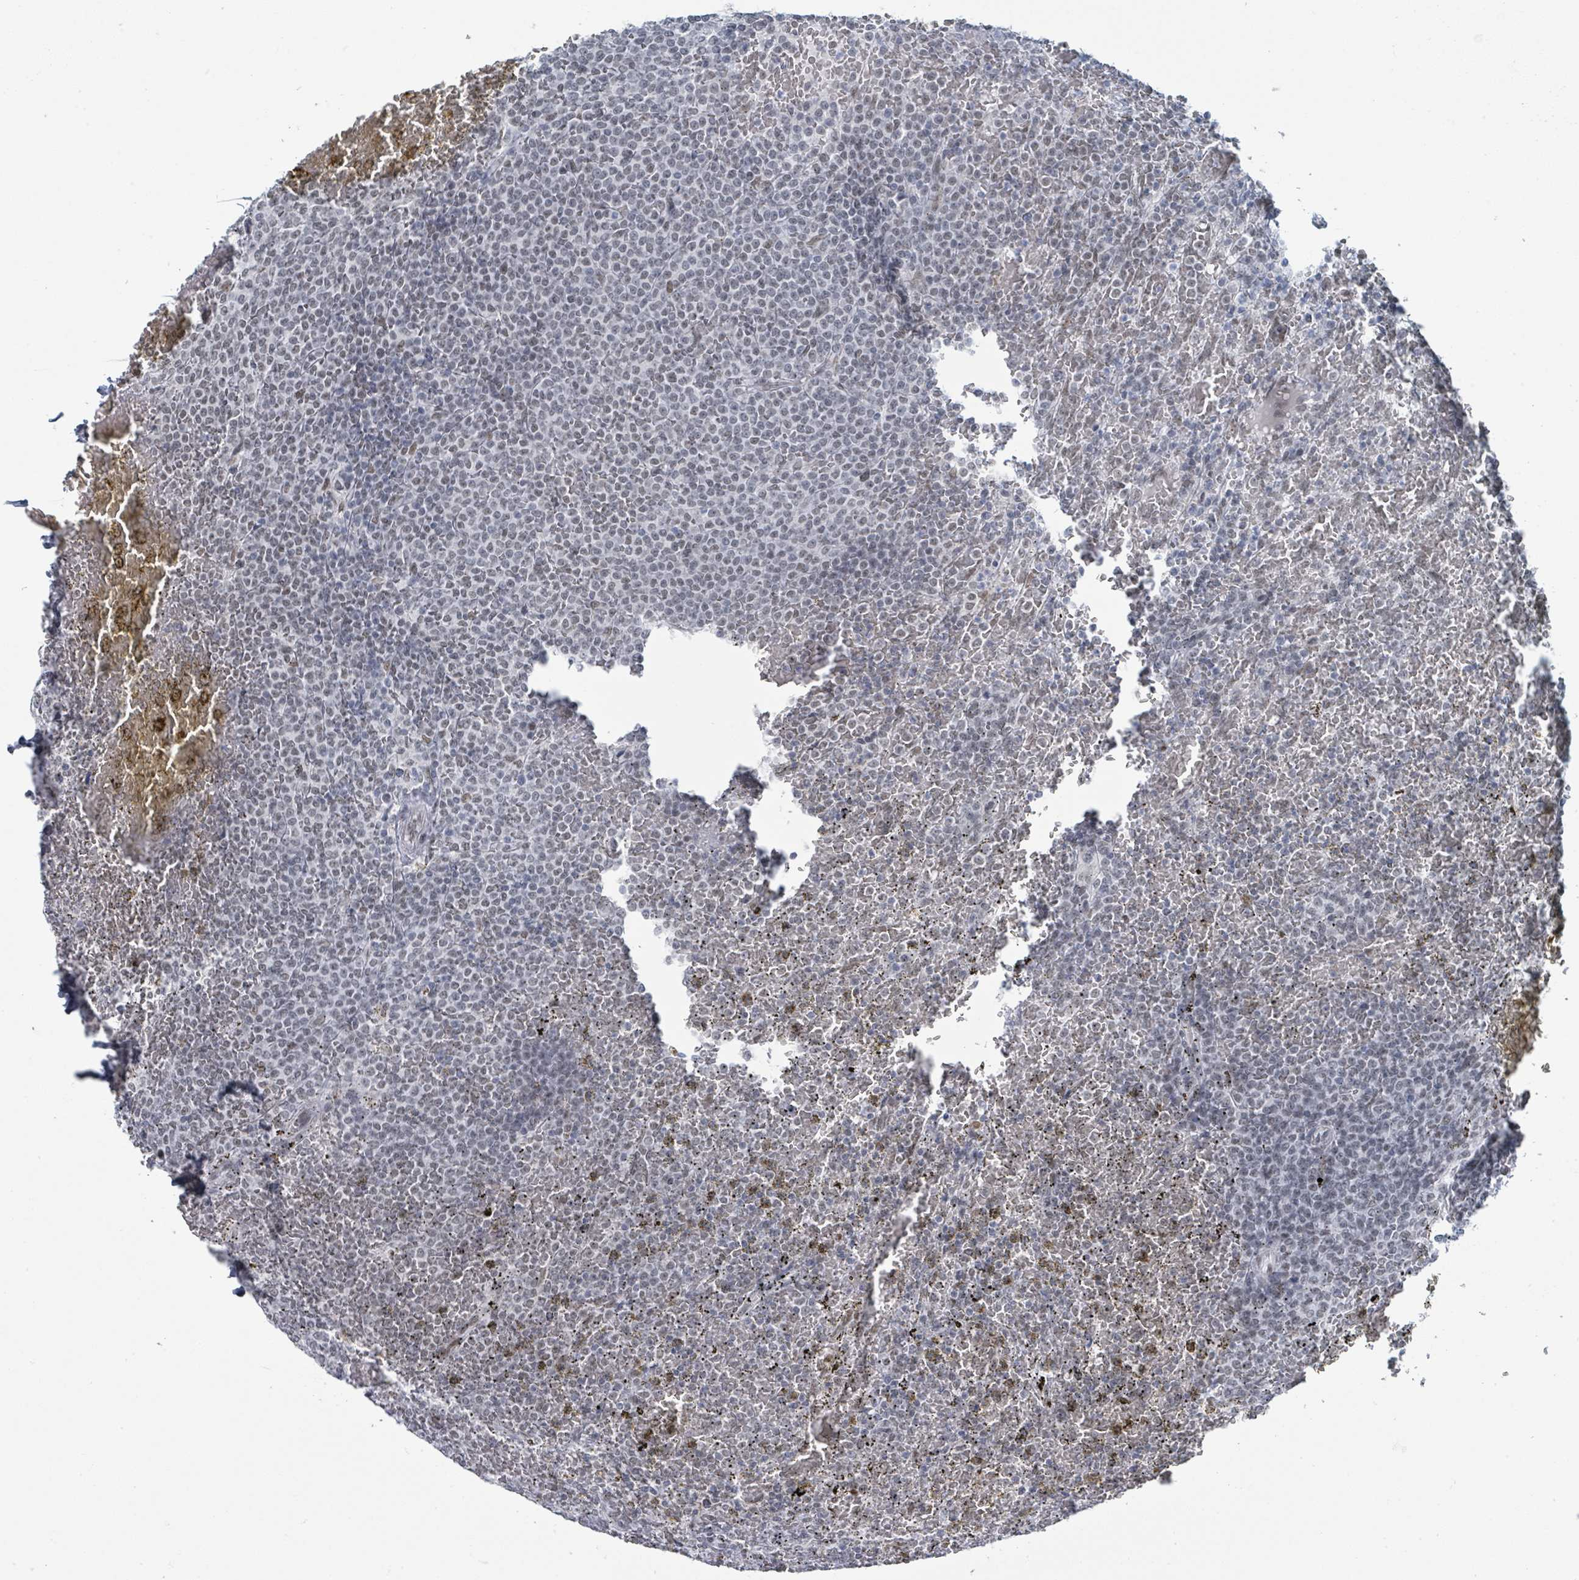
{"staining": {"intensity": "weak", "quantity": "<25%", "location": "nuclear"}, "tissue": "lymphoma", "cell_type": "Tumor cells", "image_type": "cancer", "snomed": [{"axis": "morphology", "description": "Malignant lymphoma, non-Hodgkin's type, Low grade"}, {"axis": "topography", "description": "Spleen"}], "caption": "The image shows no significant expression in tumor cells of lymphoma.", "gene": "EHMT2", "patient": {"sex": "male", "age": 60}}